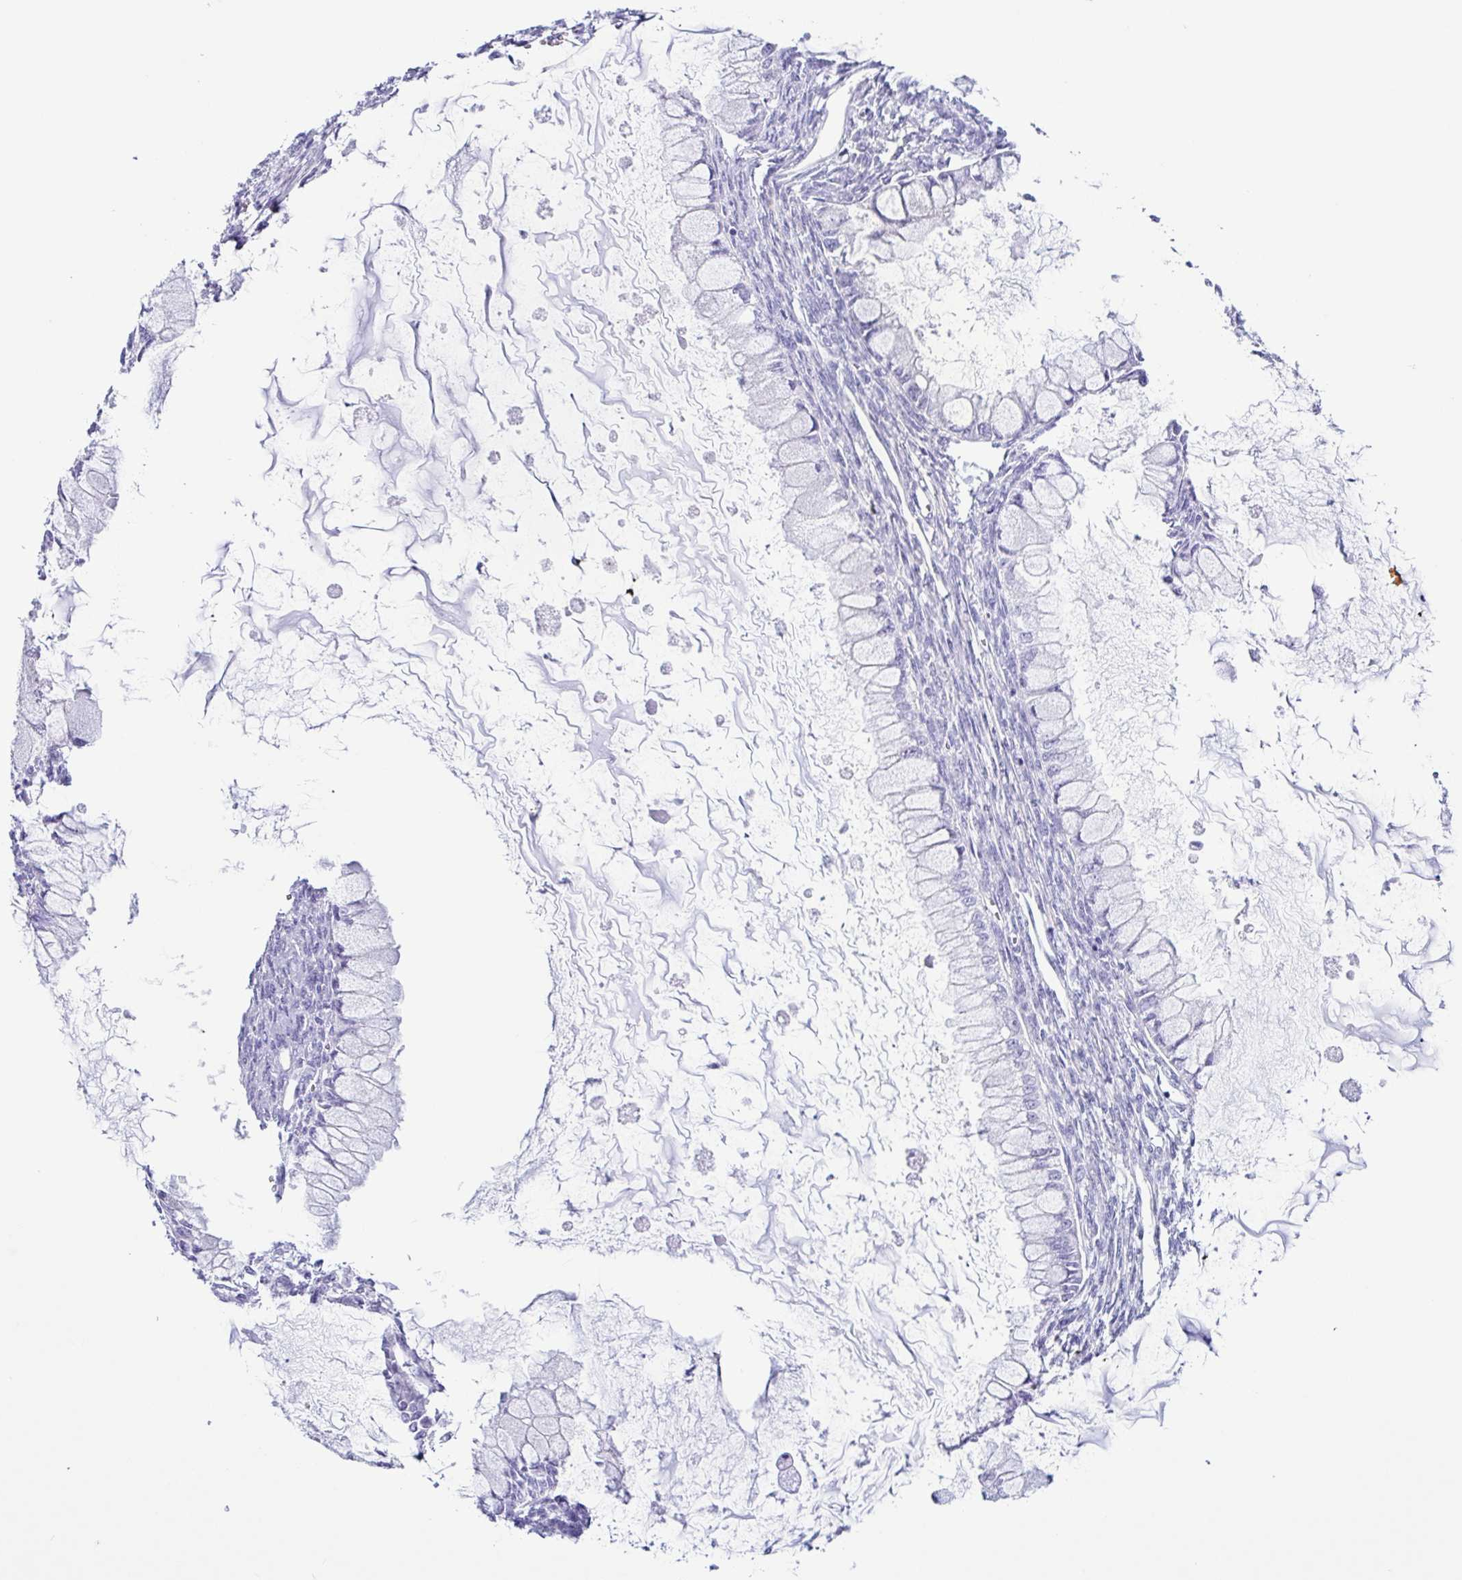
{"staining": {"intensity": "negative", "quantity": "none", "location": "none"}, "tissue": "ovarian cancer", "cell_type": "Tumor cells", "image_type": "cancer", "snomed": [{"axis": "morphology", "description": "Cystadenocarcinoma, mucinous, NOS"}, {"axis": "topography", "description": "Ovary"}], "caption": "High magnification brightfield microscopy of ovarian mucinous cystadenocarcinoma stained with DAB (brown) and counterstained with hematoxylin (blue): tumor cells show no significant expression.", "gene": "PIGF", "patient": {"sex": "female", "age": 34}}